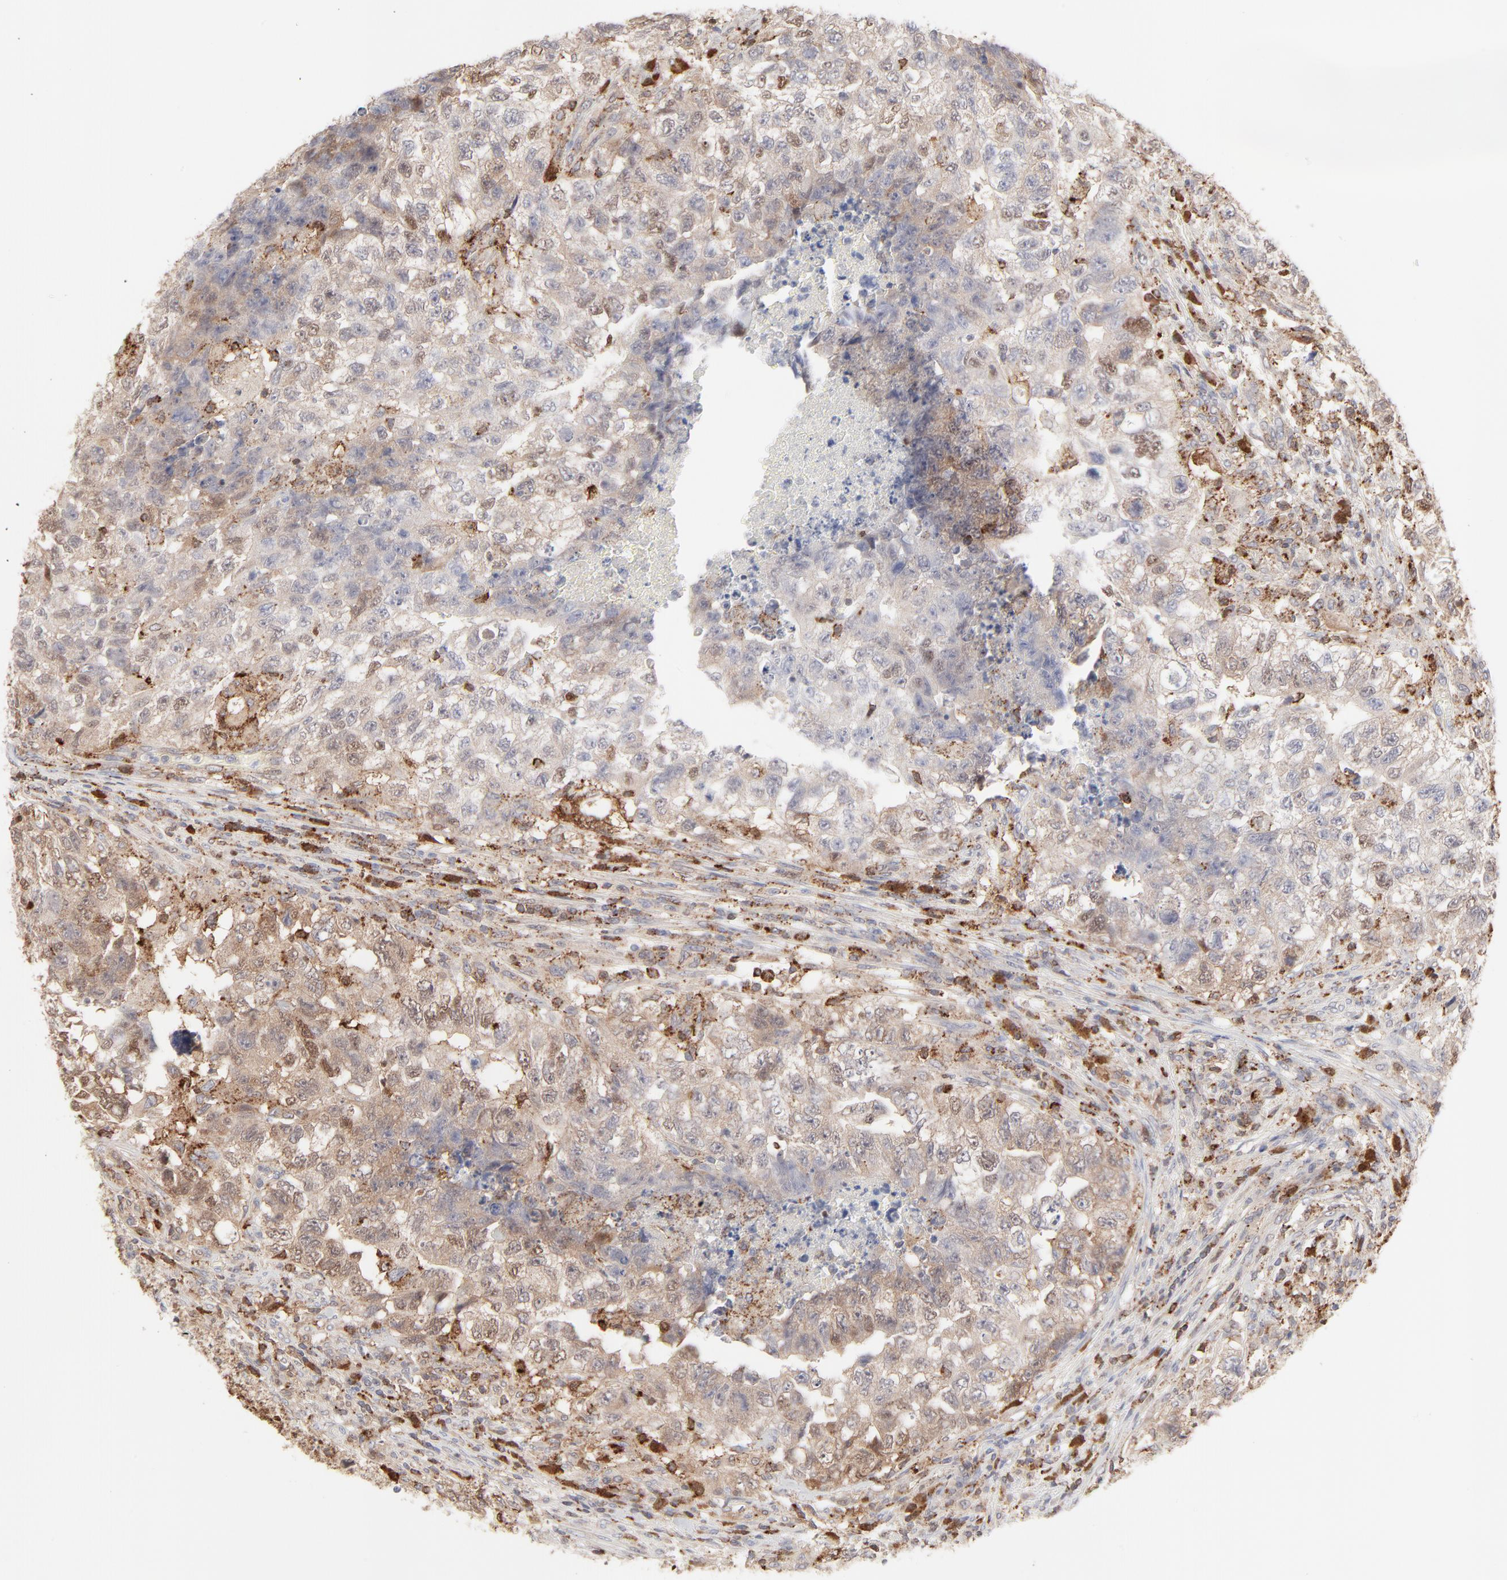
{"staining": {"intensity": "negative", "quantity": "none", "location": "none"}, "tissue": "testis cancer", "cell_type": "Tumor cells", "image_type": "cancer", "snomed": [{"axis": "morphology", "description": "Carcinoma, Embryonal, NOS"}, {"axis": "topography", "description": "Testis"}], "caption": "An IHC histopathology image of testis cancer (embryonal carcinoma) is shown. There is no staining in tumor cells of testis cancer (embryonal carcinoma).", "gene": "CDK6", "patient": {"sex": "male", "age": 21}}